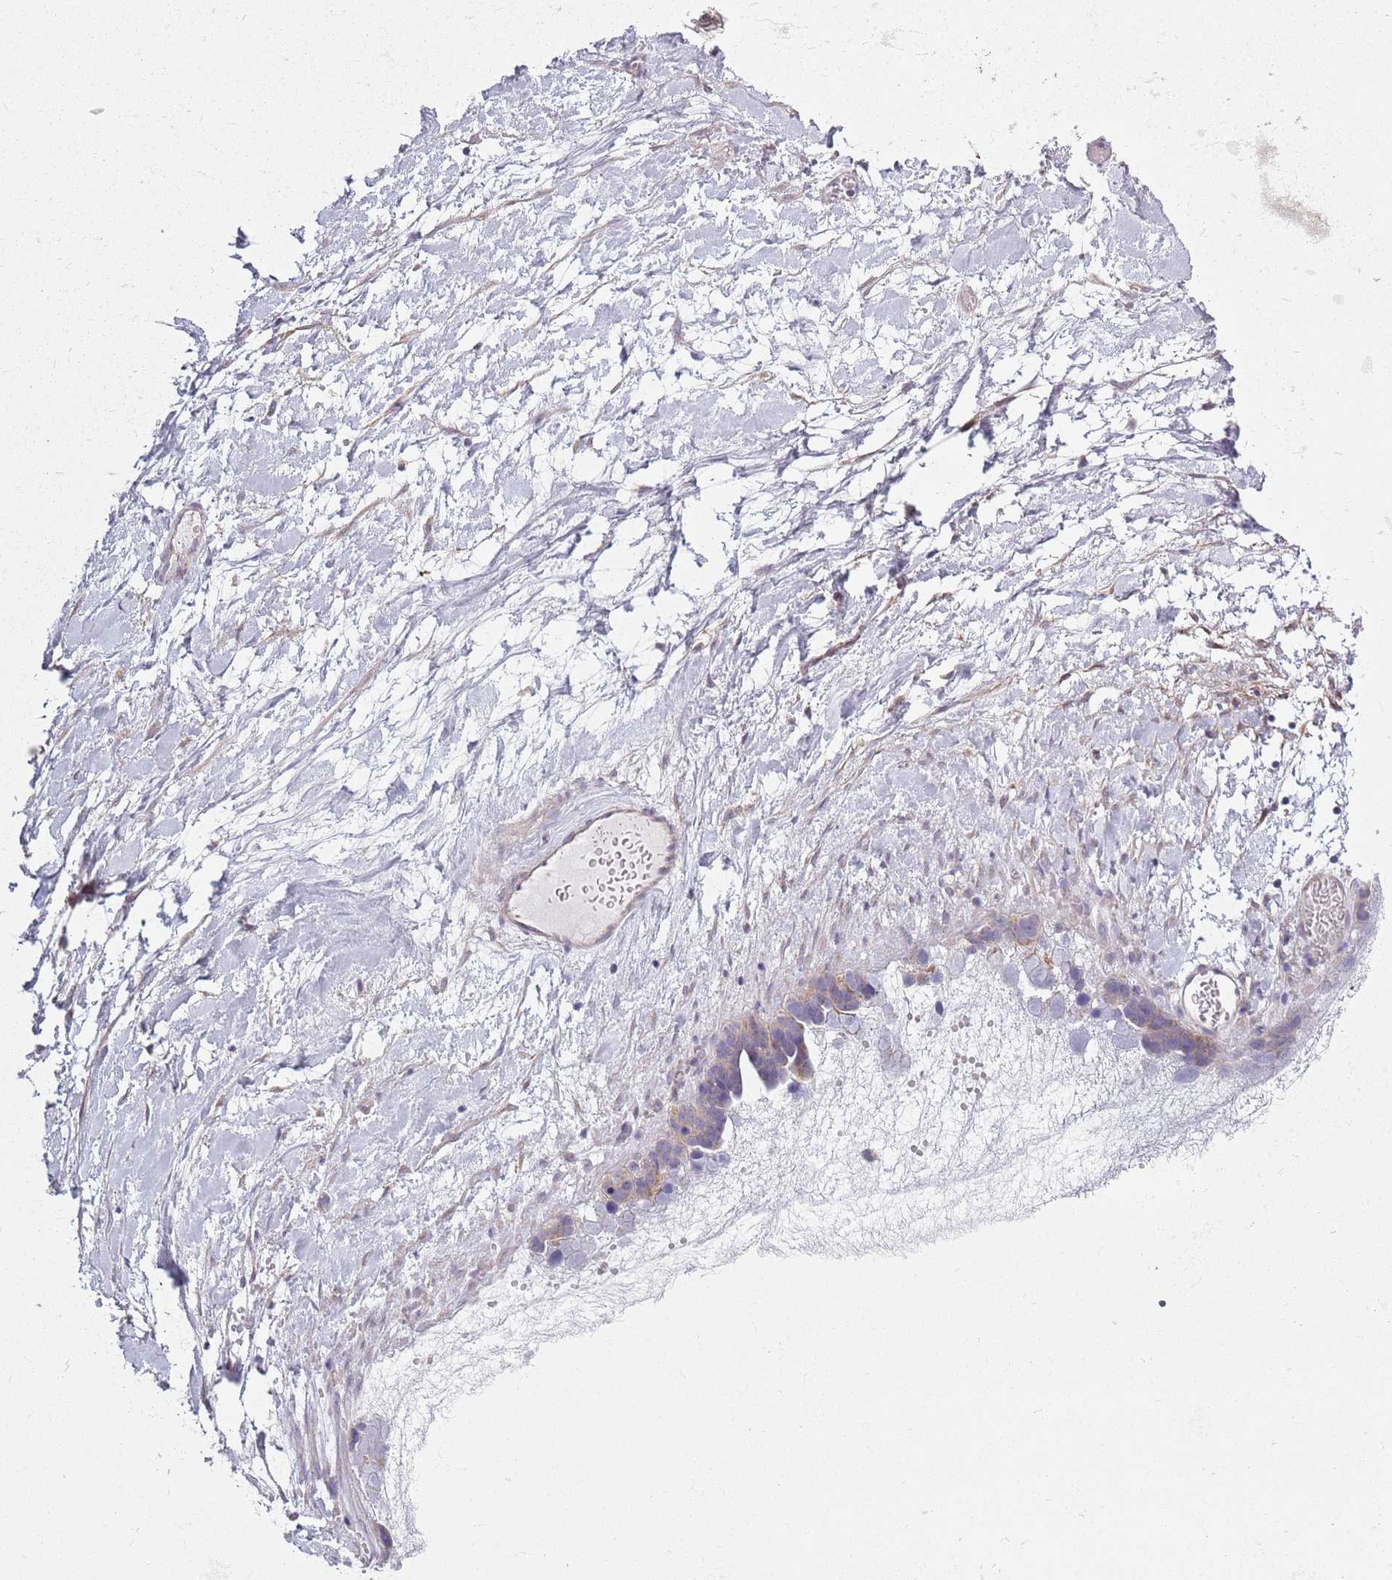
{"staining": {"intensity": "weak", "quantity": "25%-75%", "location": "cytoplasmic/membranous"}, "tissue": "ovarian cancer", "cell_type": "Tumor cells", "image_type": "cancer", "snomed": [{"axis": "morphology", "description": "Cystadenocarcinoma, serous, NOS"}, {"axis": "topography", "description": "Ovary"}], "caption": "Immunohistochemistry of human serous cystadenocarcinoma (ovarian) displays low levels of weak cytoplasmic/membranous staining in approximately 25%-75% of tumor cells.", "gene": "COQ5", "patient": {"sex": "female", "age": 54}}